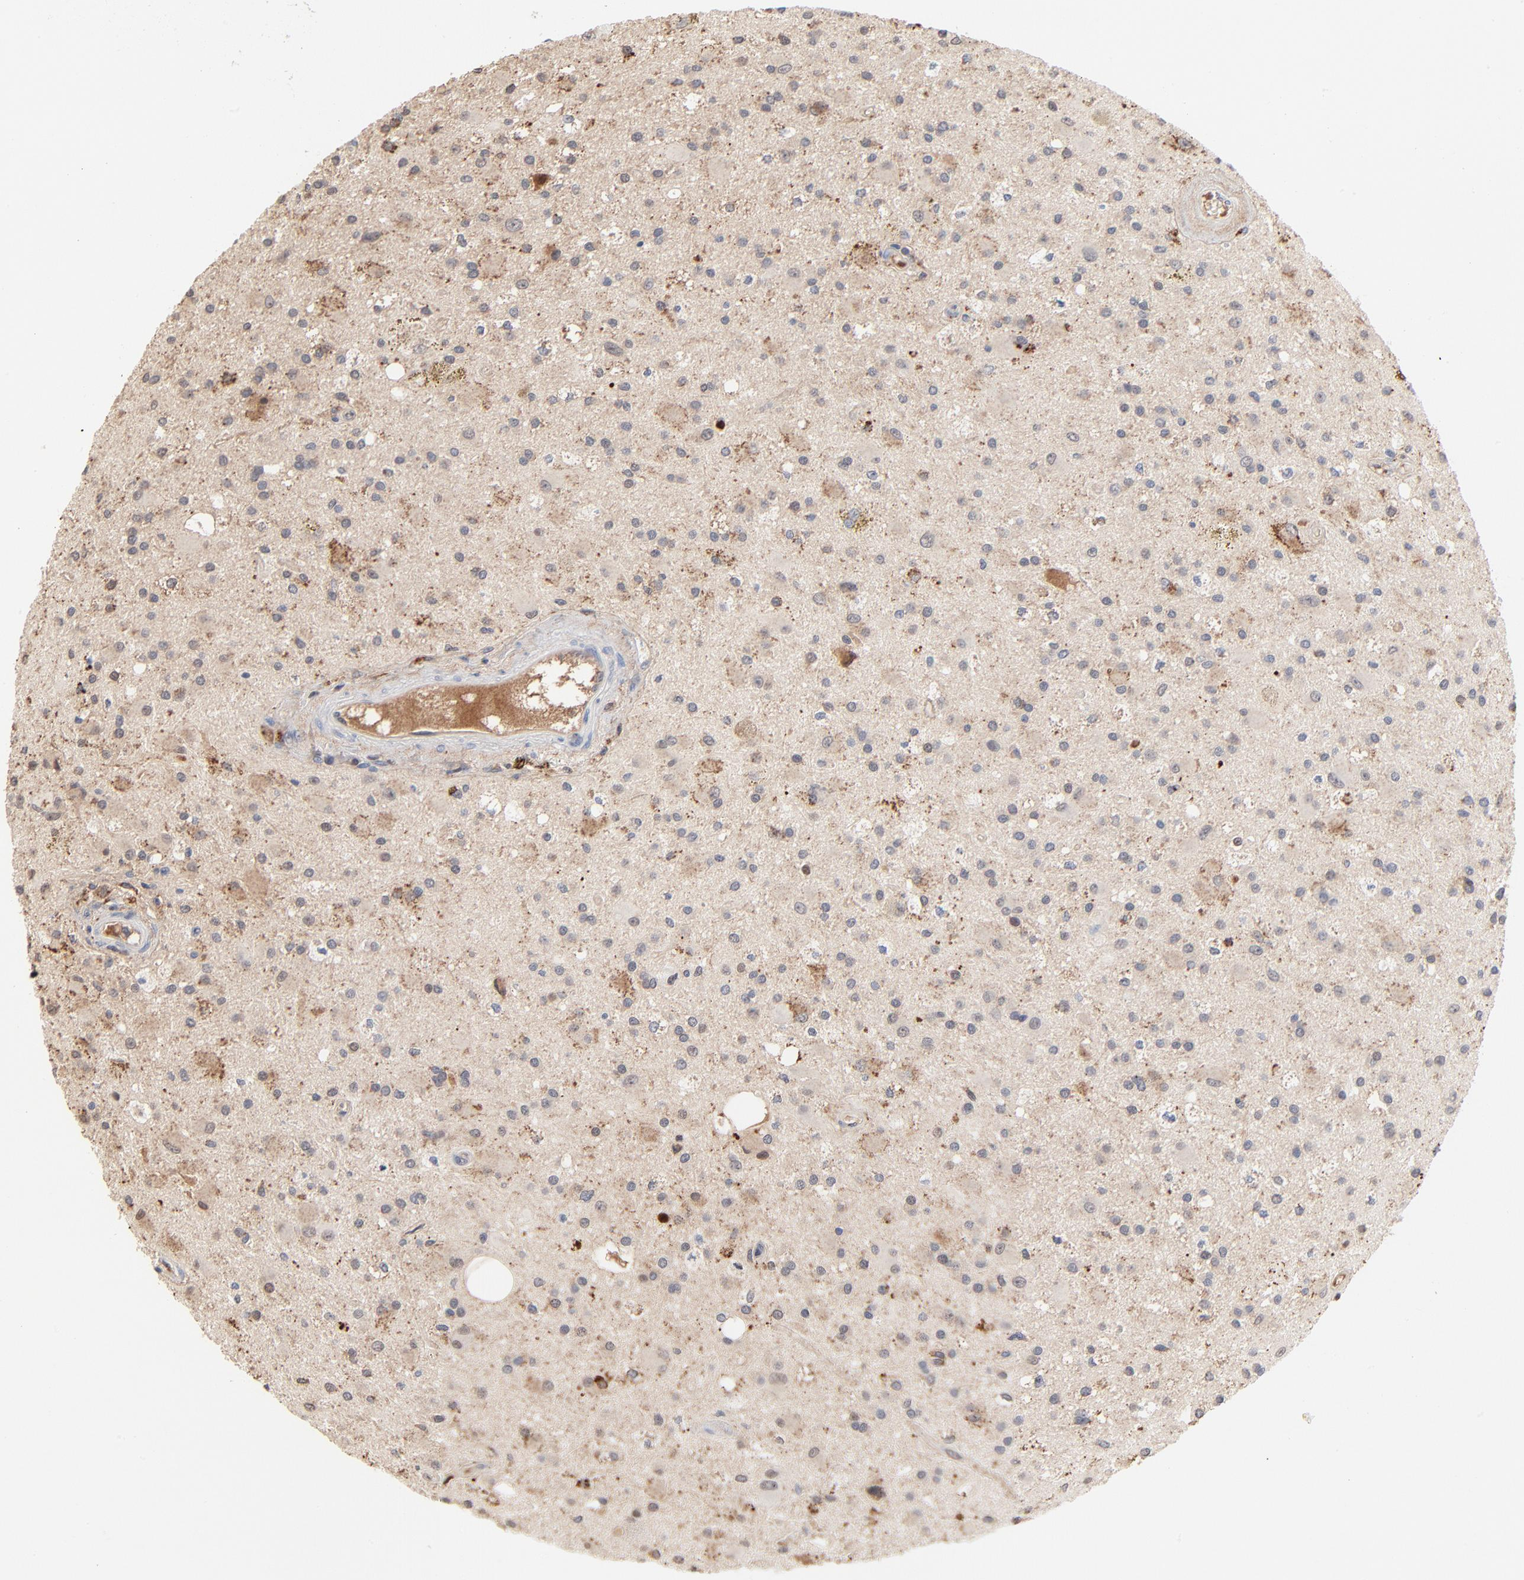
{"staining": {"intensity": "weak", "quantity": "<25%", "location": "cytoplasmic/membranous"}, "tissue": "glioma", "cell_type": "Tumor cells", "image_type": "cancer", "snomed": [{"axis": "morphology", "description": "Glioma, malignant, Low grade"}, {"axis": "topography", "description": "Brain"}], "caption": "High magnification brightfield microscopy of glioma stained with DAB (brown) and counterstained with hematoxylin (blue): tumor cells show no significant staining.", "gene": "SERPINA4", "patient": {"sex": "male", "age": 58}}